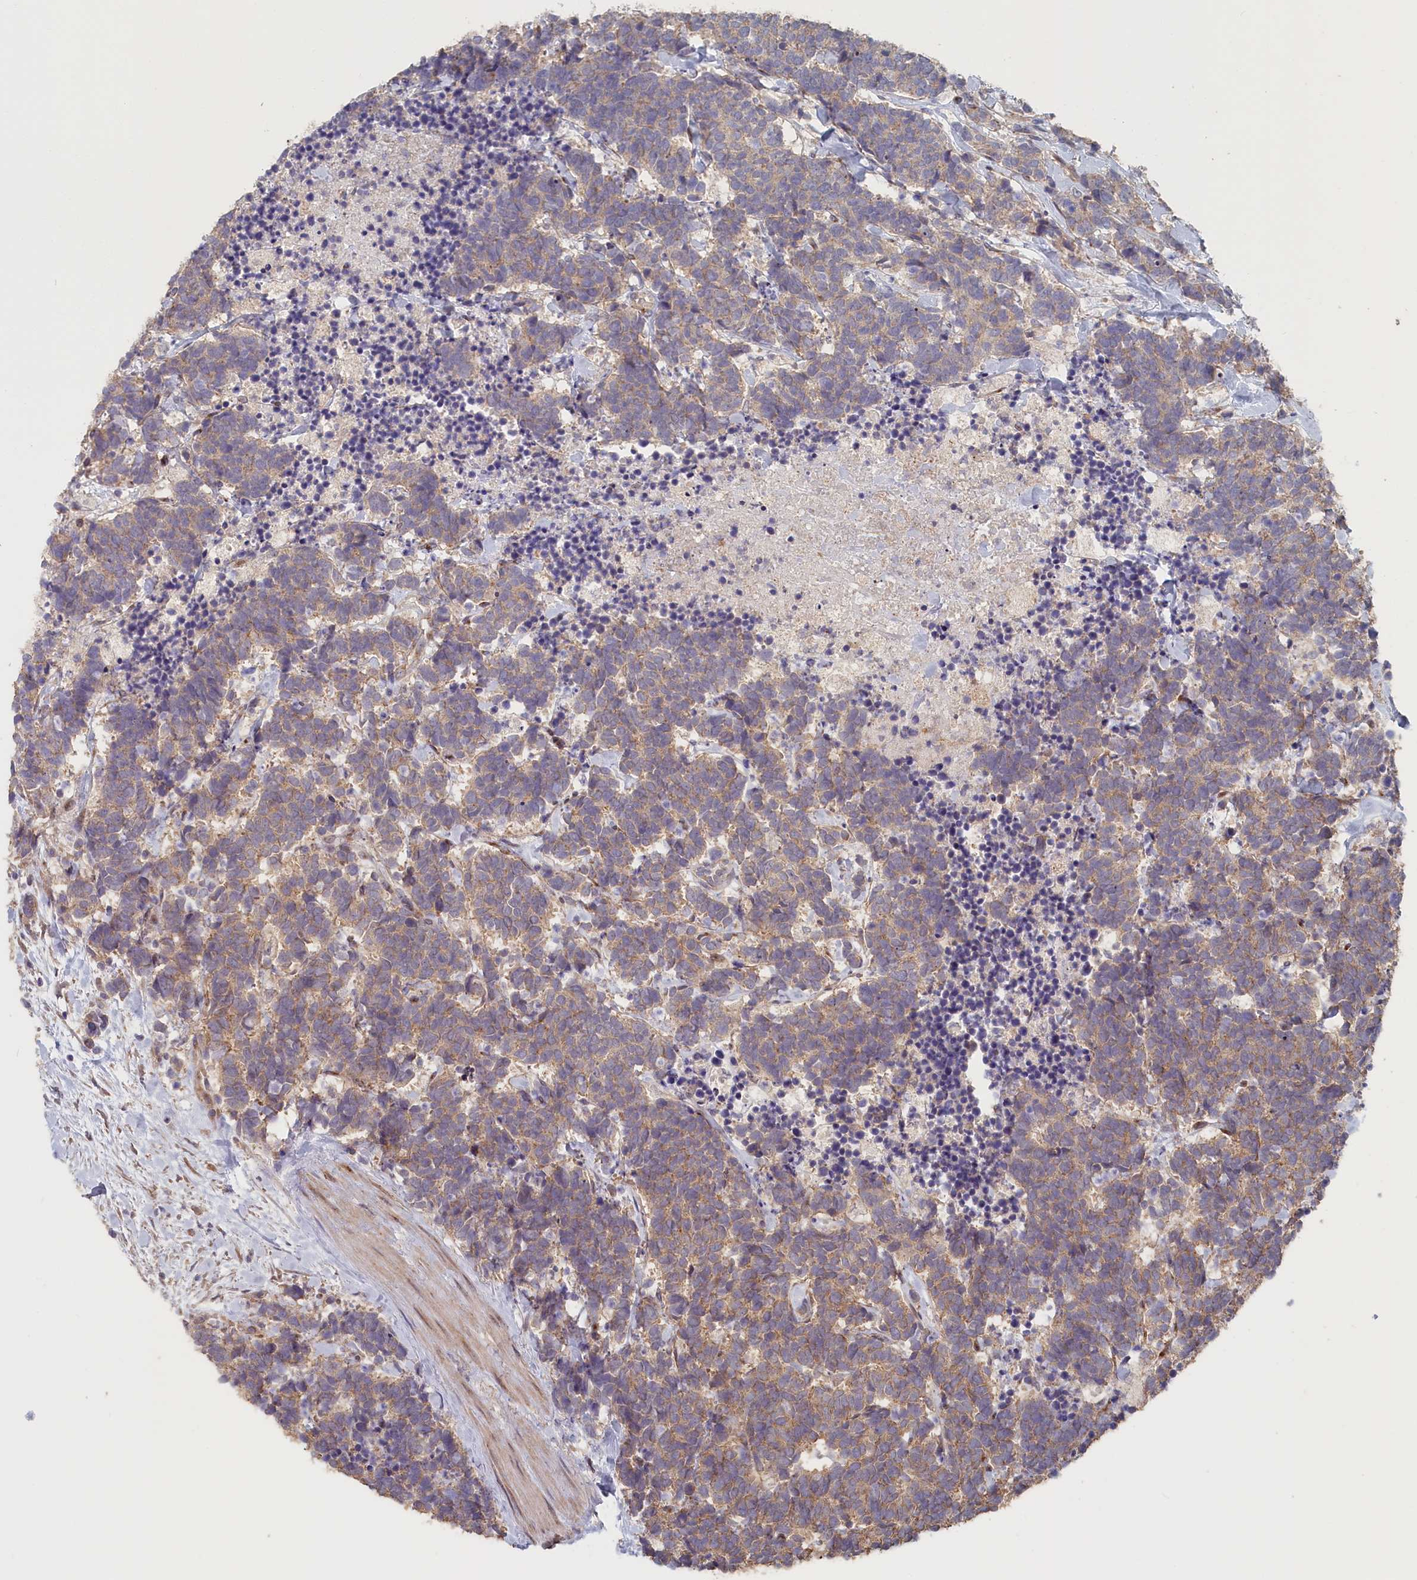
{"staining": {"intensity": "weak", "quantity": ">75%", "location": "cytoplasmic/membranous"}, "tissue": "carcinoid", "cell_type": "Tumor cells", "image_type": "cancer", "snomed": [{"axis": "morphology", "description": "Carcinoma, NOS"}, {"axis": "morphology", "description": "Carcinoid, malignant, NOS"}, {"axis": "topography", "description": "Prostate"}], "caption": "An image showing weak cytoplasmic/membranous positivity in approximately >75% of tumor cells in carcinoid, as visualized by brown immunohistochemical staining.", "gene": "STX16", "patient": {"sex": "male", "age": 57}}